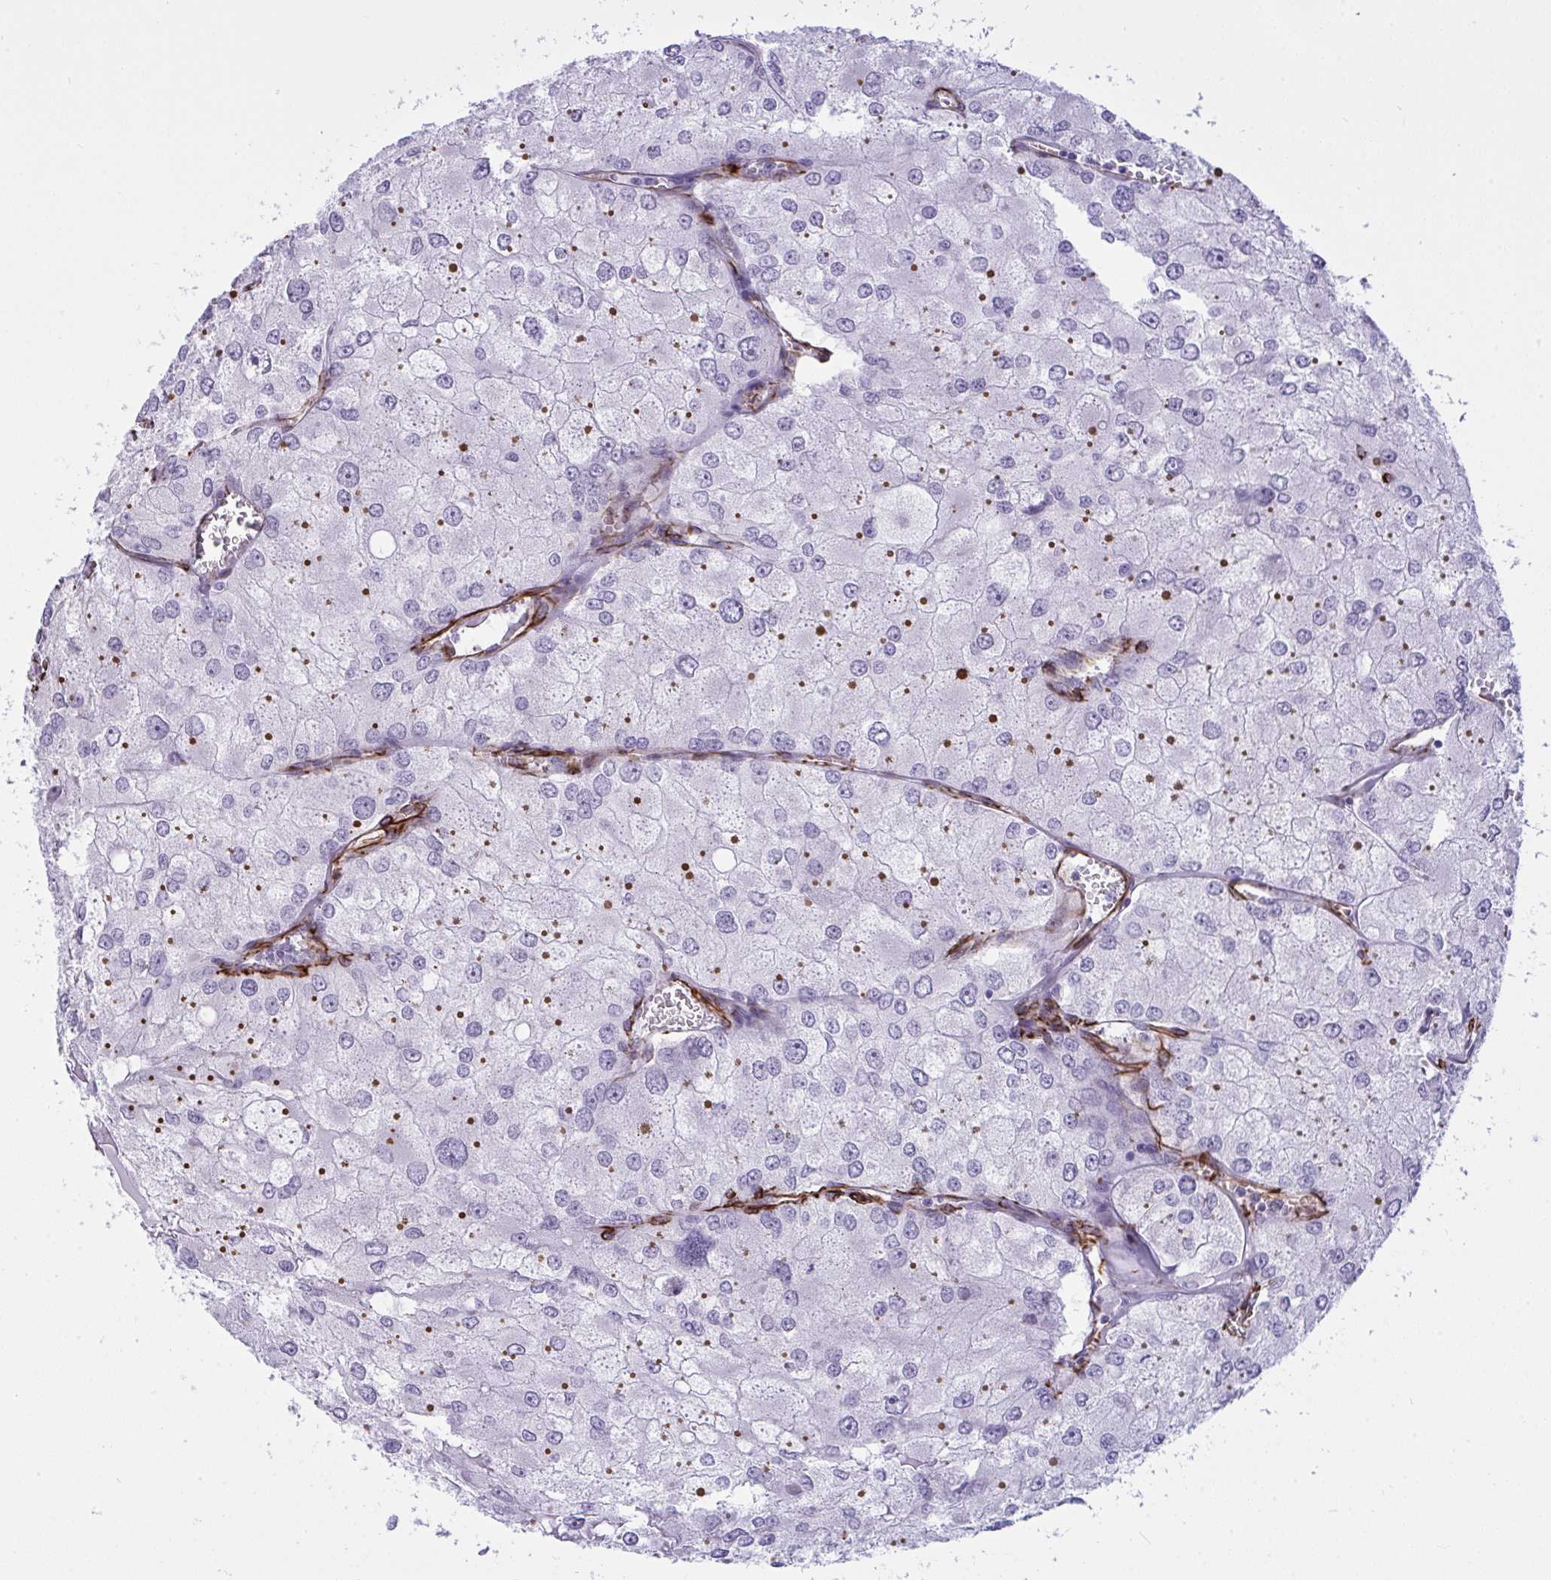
{"staining": {"intensity": "negative", "quantity": "none", "location": "none"}, "tissue": "renal cancer", "cell_type": "Tumor cells", "image_type": "cancer", "snomed": [{"axis": "morphology", "description": "Adenocarcinoma, NOS"}, {"axis": "topography", "description": "Kidney"}], "caption": "Immunohistochemical staining of renal cancer demonstrates no significant staining in tumor cells.", "gene": "SLC35B1", "patient": {"sex": "female", "age": 70}}